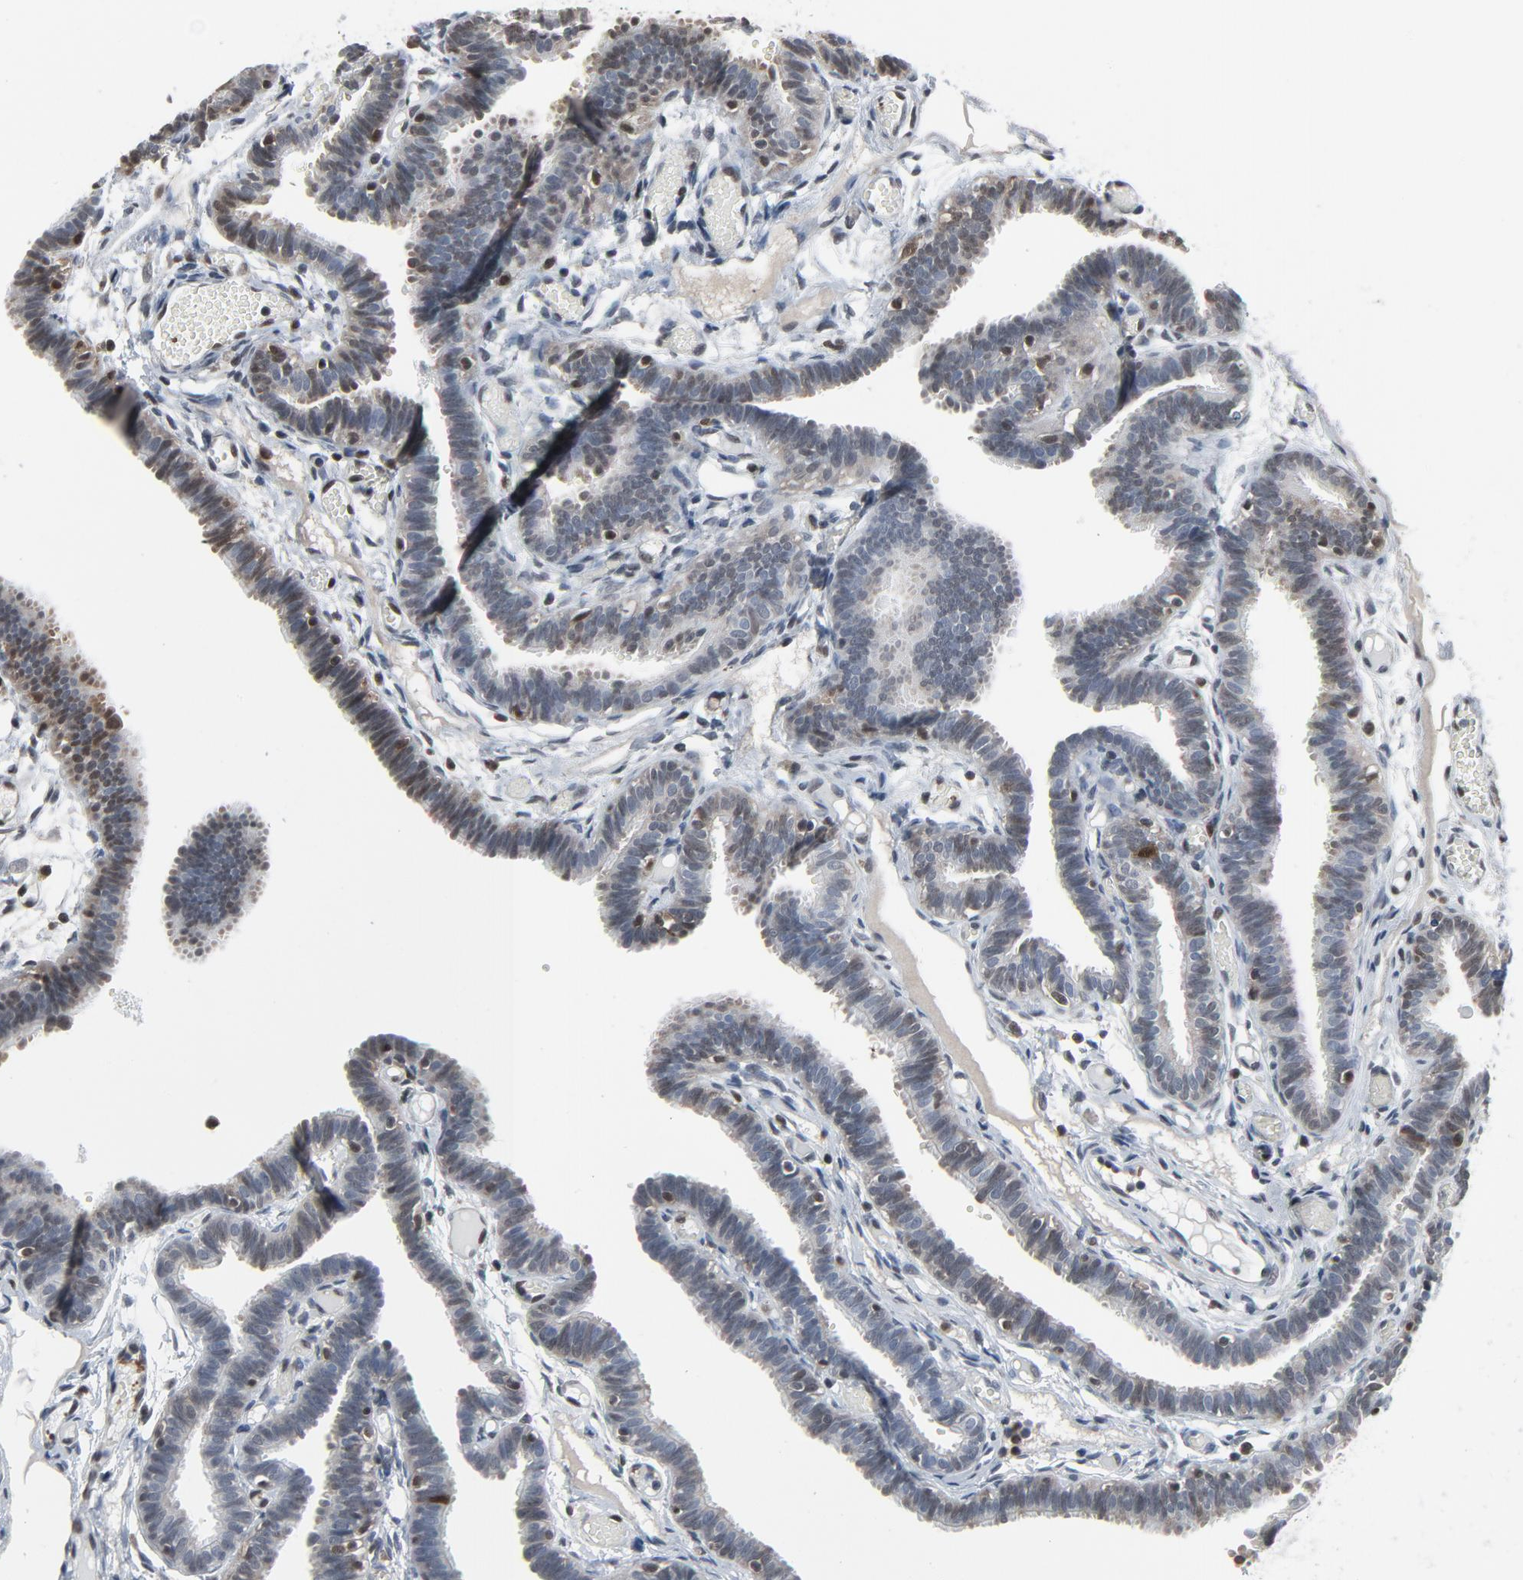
{"staining": {"intensity": "moderate", "quantity": "25%-75%", "location": "cytoplasmic/membranous"}, "tissue": "fallopian tube", "cell_type": "Glandular cells", "image_type": "normal", "snomed": [{"axis": "morphology", "description": "Normal tissue, NOS"}, {"axis": "topography", "description": "Fallopian tube"}], "caption": "Brown immunohistochemical staining in normal human fallopian tube exhibits moderate cytoplasmic/membranous positivity in approximately 25%-75% of glandular cells.", "gene": "STAT5A", "patient": {"sex": "female", "age": 29}}